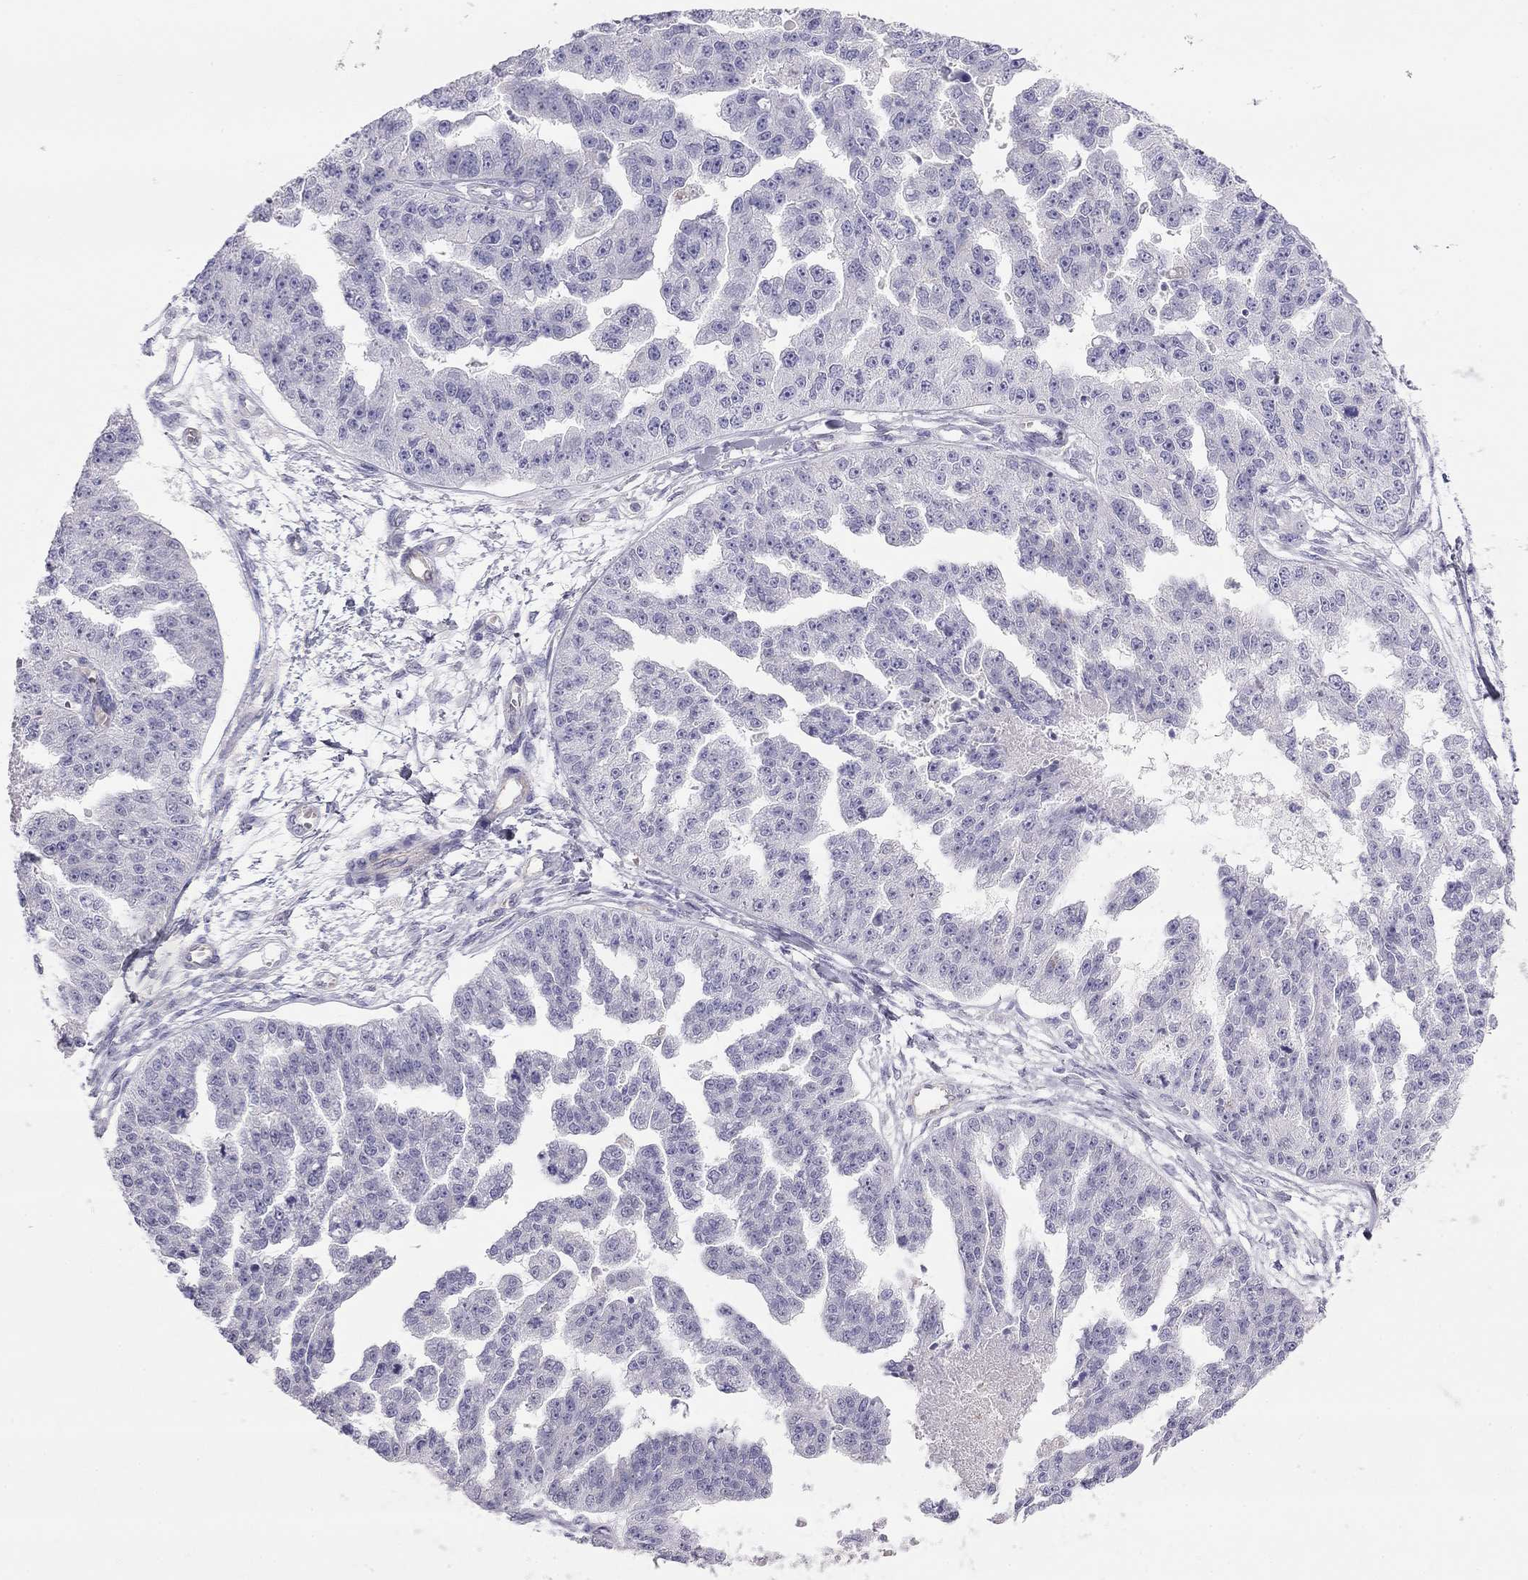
{"staining": {"intensity": "negative", "quantity": "none", "location": "none"}, "tissue": "ovarian cancer", "cell_type": "Tumor cells", "image_type": "cancer", "snomed": [{"axis": "morphology", "description": "Cystadenocarcinoma, serous, NOS"}, {"axis": "topography", "description": "Ovary"}], "caption": "DAB (3,3'-diaminobenzidine) immunohistochemical staining of human ovarian cancer exhibits no significant staining in tumor cells.", "gene": "TDRD6", "patient": {"sex": "female", "age": 58}}